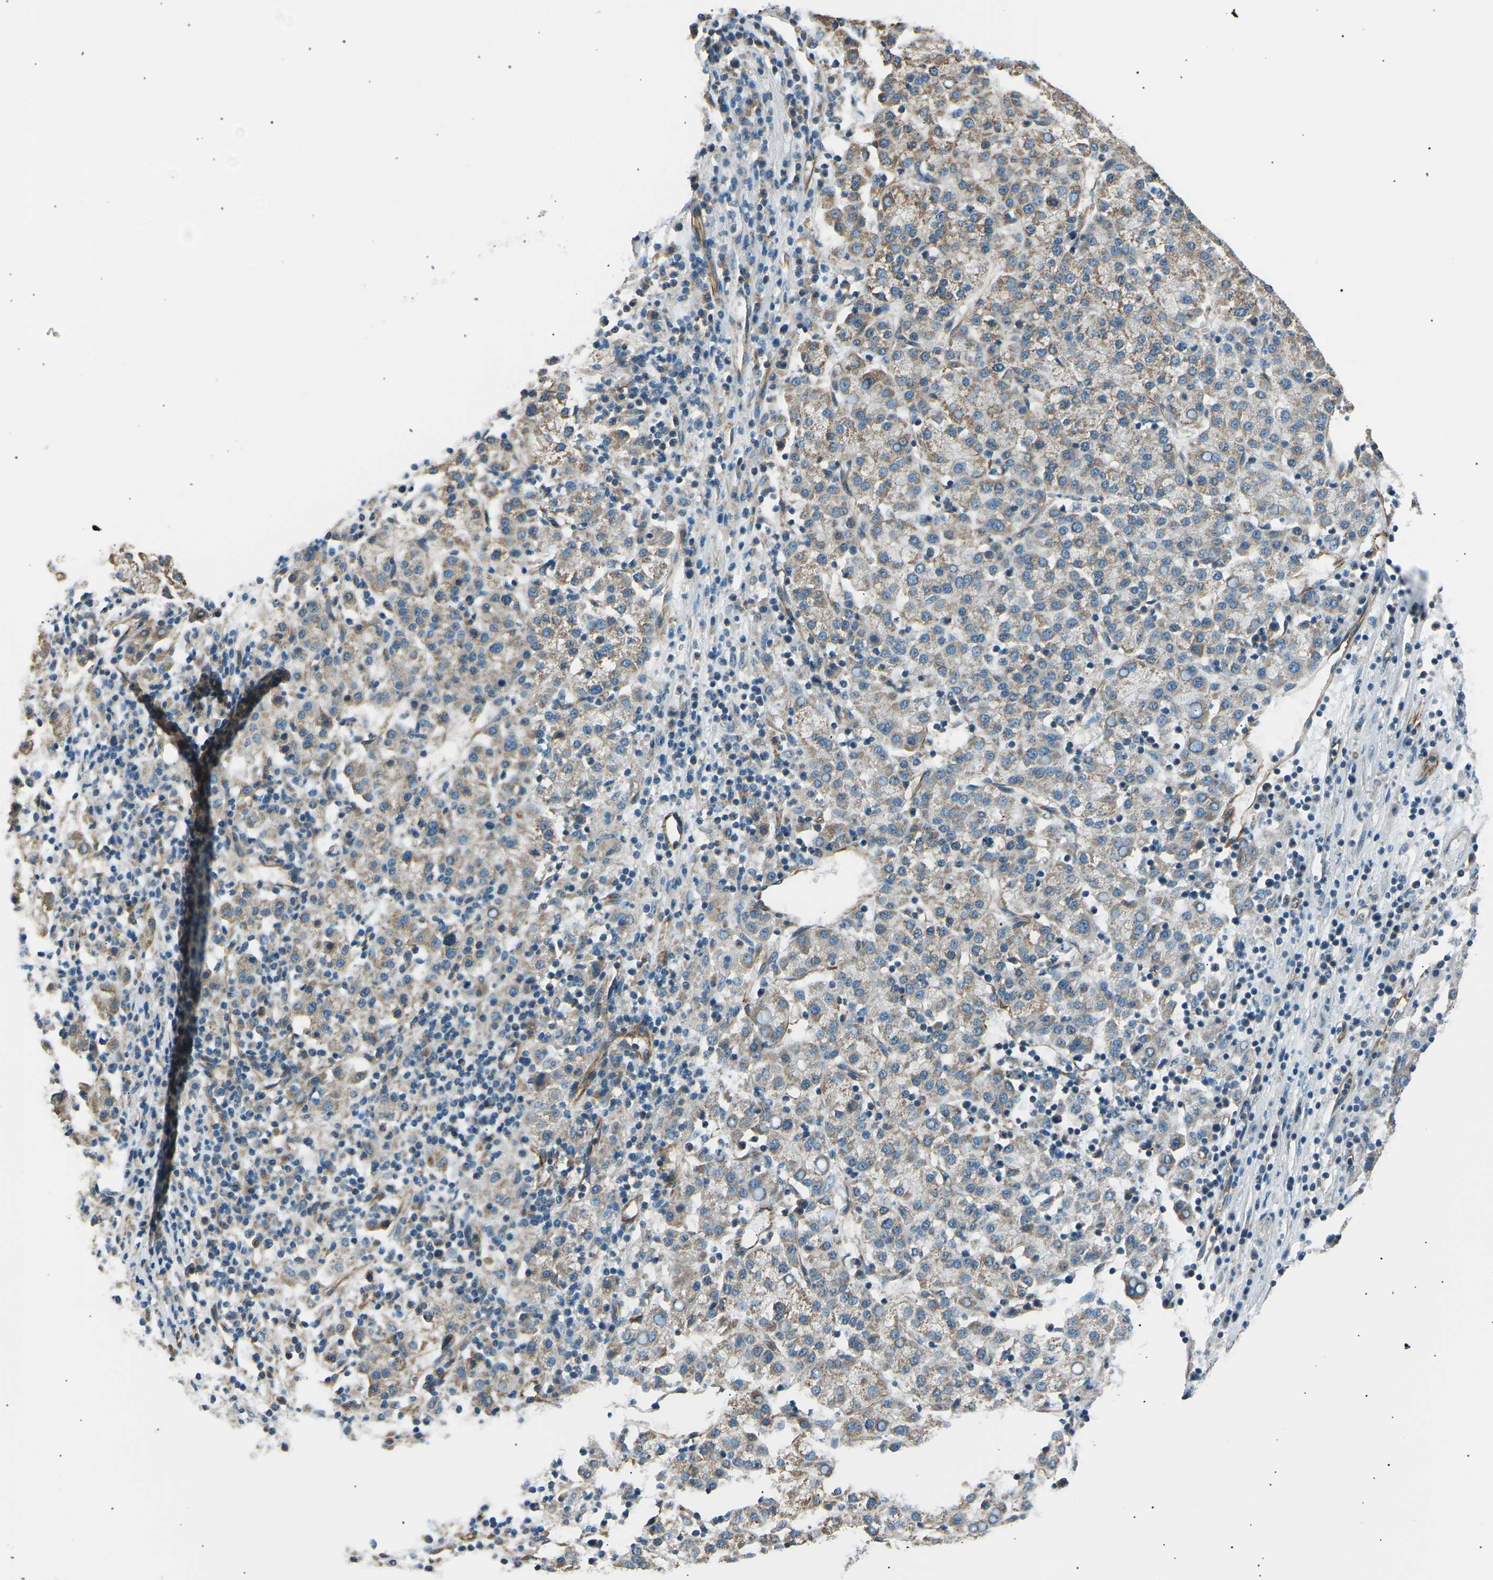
{"staining": {"intensity": "moderate", "quantity": "<25%", "location": "cytoplasmic/membranous"}, "tissue": "liver cancer", "cell_type": "Tumor cells", "image_type": "cancer", "snomed": [{"axis": "morphology", "description": "Carcinoma, Hepatocellular, NOS"}, {"axis": "topography", "description": "Liver"}], "caption": "High-power microscopy captured an immunohistochemistry photomicrograph of liver hepatocellular carcinoma, revealing moderate cytoplasmic/membranous expression in approximately <25% of tumor cells. (DAB = brown stain, brightfield microscopy at high magnification).", "gene": "SLK", "patient": {"sex": "female", "age": 58}}